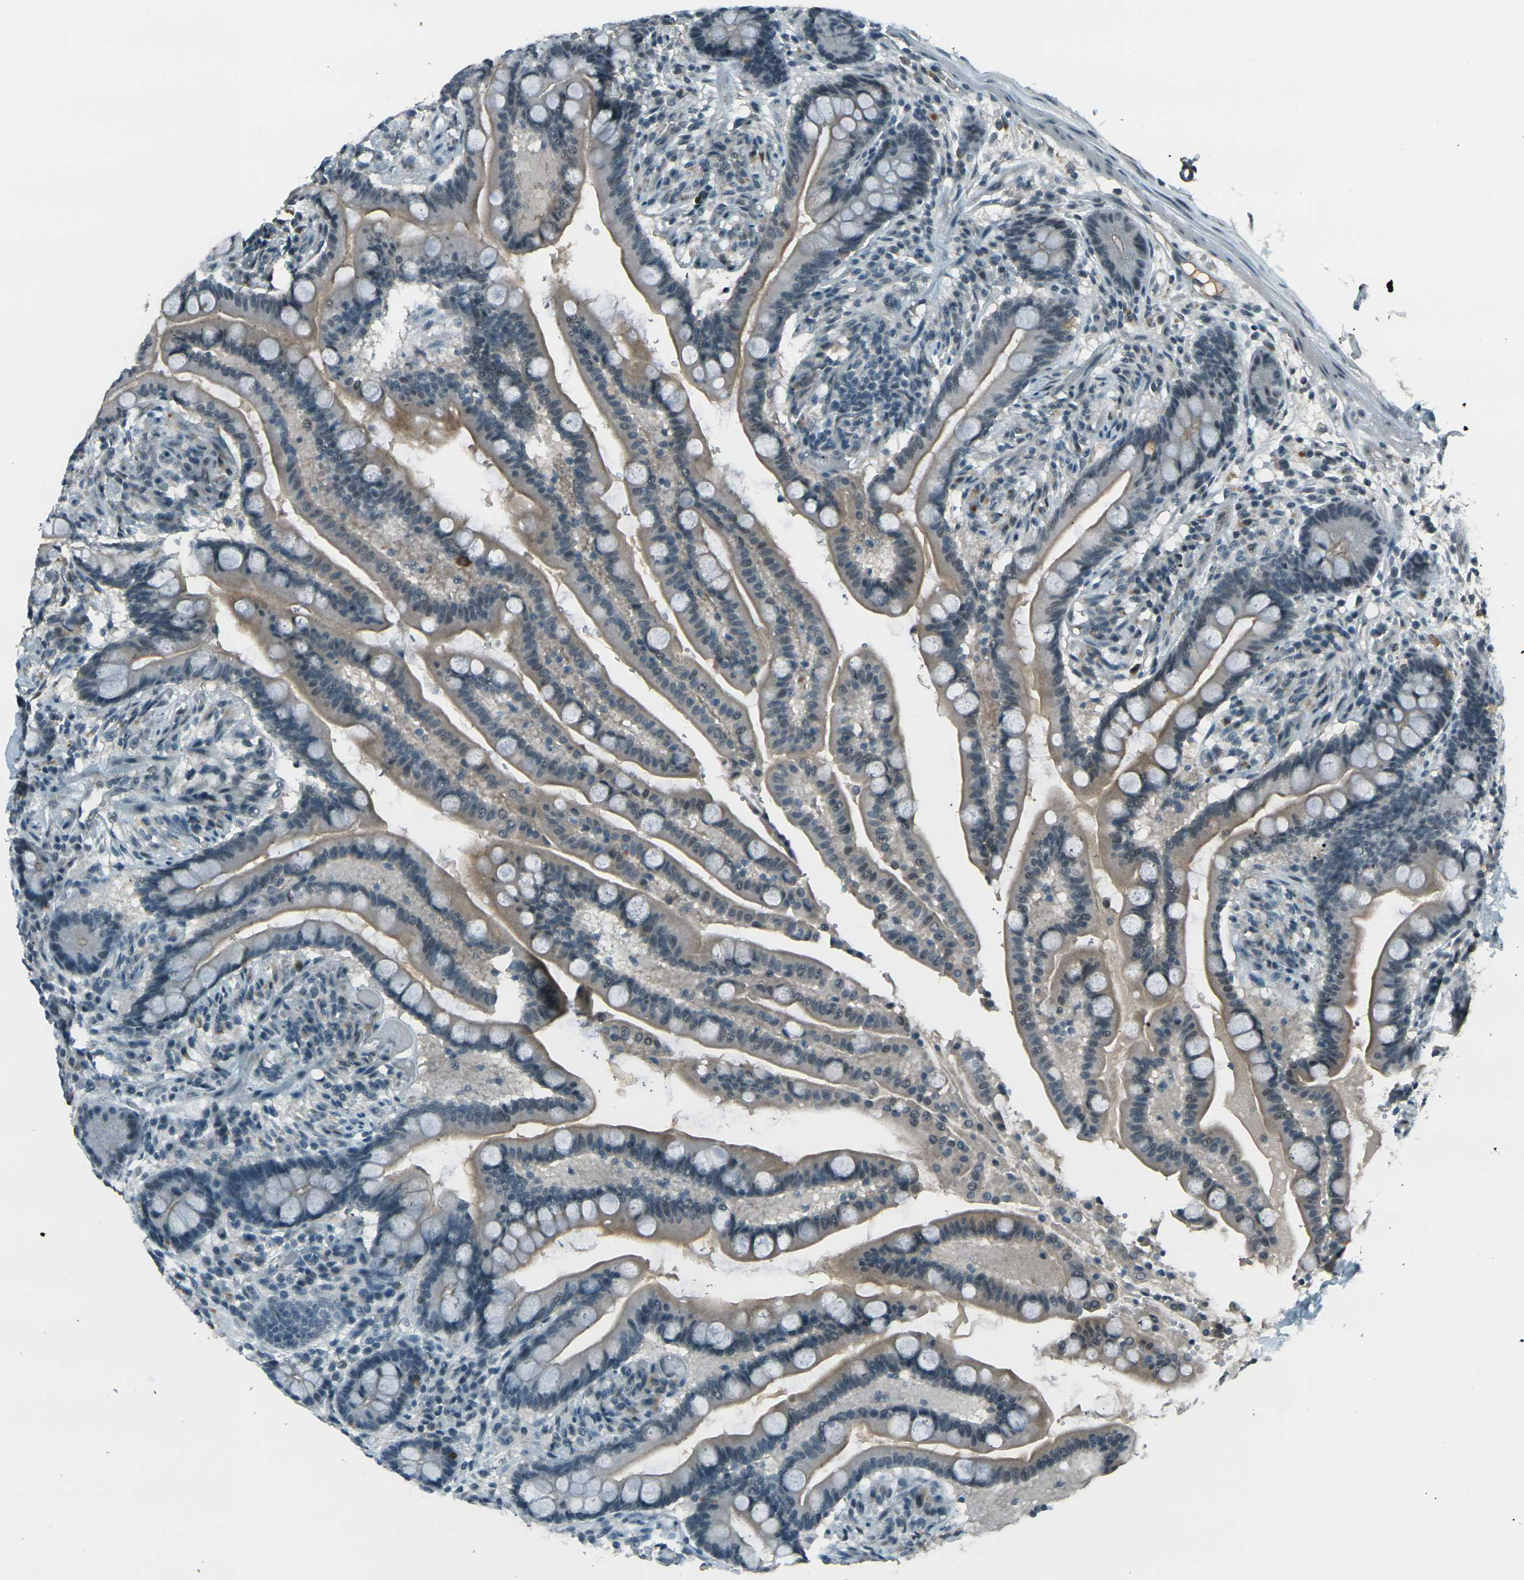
{"staining": {"intensity": "moderate", "quantity": "25%-75%", "location": "cytoplasmic/membranous,nuclear"}, "tissue": "colon", "cell_type": "Endothelial cells", "image_type": "normal", "snomed": [{"axis": "morphology", "description": "Normal tissue, NOS"}, {"axis": "topography", "description": "Colon"}], "caption": "Immunohistochemistry of unremarkable human colon displays medium levels of moderate cytoplasmic/membranous,nuclear positivity in about 25%-75% of endothelial cells. The protein is shown in brown color, while the nuclei are stained blue.", "gene": "GPR19", "patient": {"sex": "male", "age": 73}}